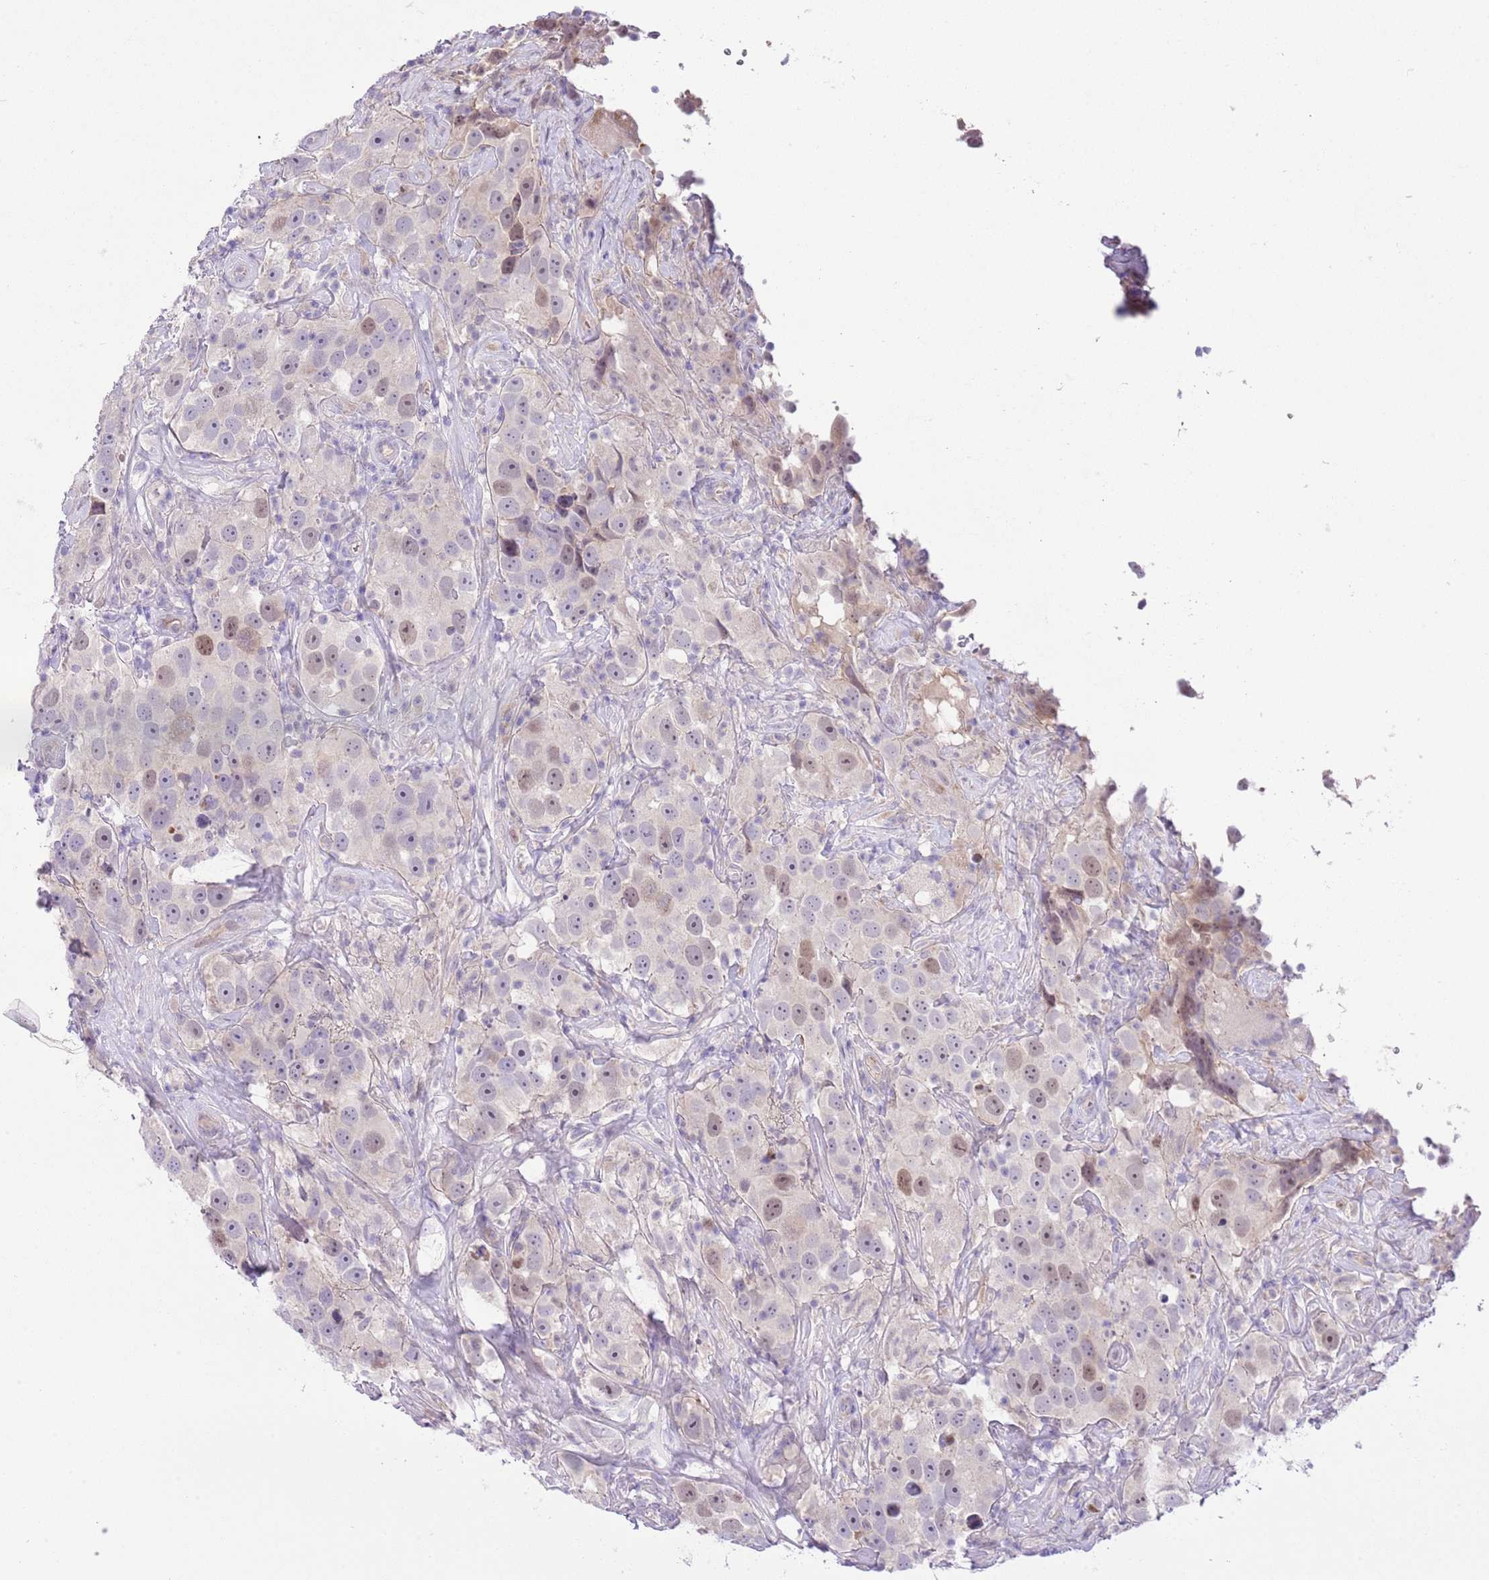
{"staining": {"intensity": "moderate", "quantity": "<25%", "location": "nuclear"}, "tissue": "testis cancer", "cell_type": "Tumor cells", "image_type": "cancer", "snomed": [{"axis": "morphology", "description": "Seminoma, NOS"}, {"axis": "topography", "description": "Testis"}], "caption": "Immunohistochemical staining of human testis seminoma exhibits low levels of moderate nuclear protein positivity in approximately <25% of tumor cells.", "gene": "FBRSL1", "patient": {"sex": "male", "age": 49}}